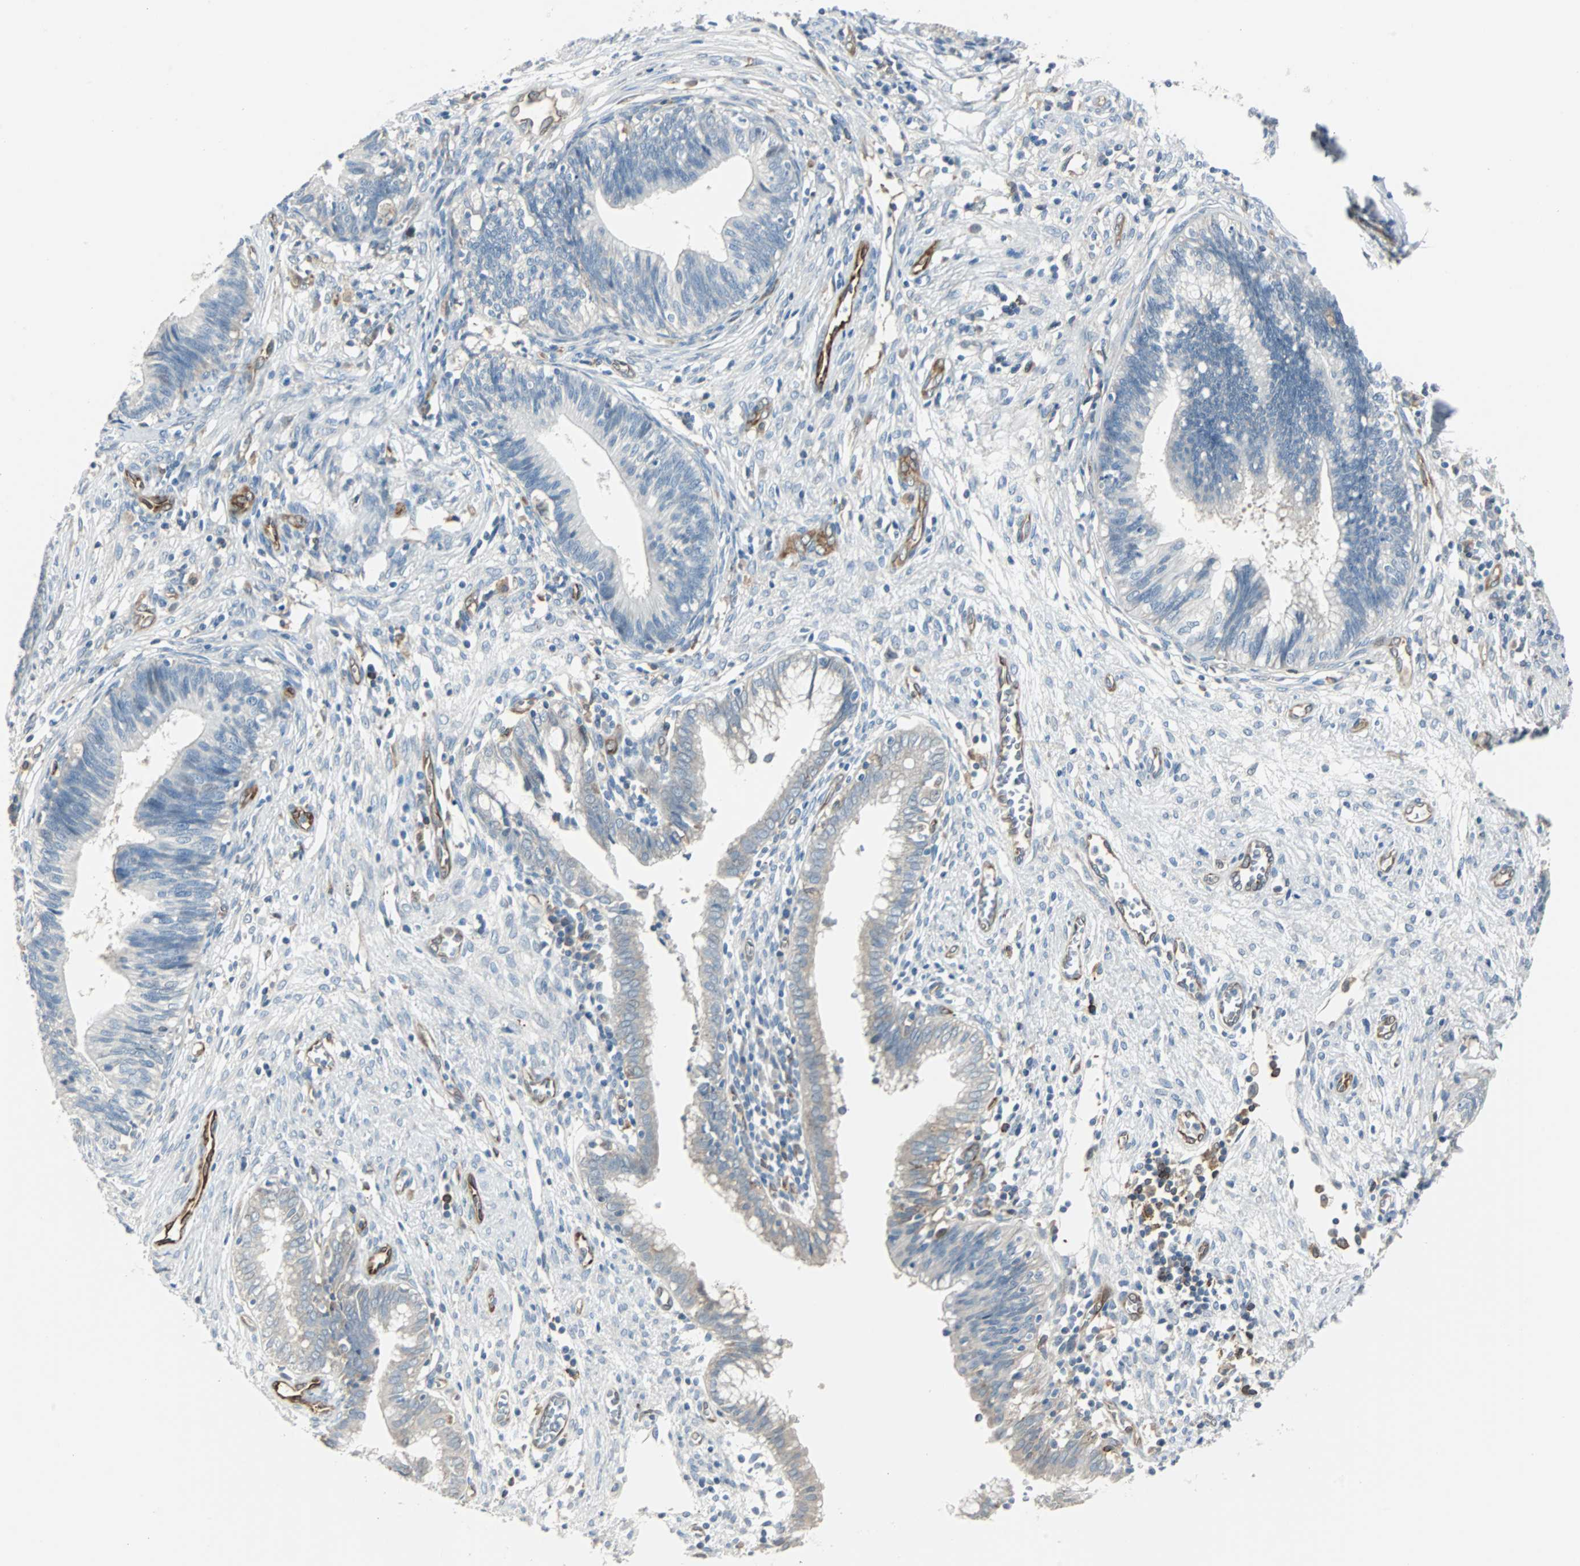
{"staining": {"intensity": "weak", "quantity": "25%-75%", "location": "cytoplasmic/membranous"}, "tissue": "cervical cancer", "cell_type": "Tumor cells", "image_type": "cancer", "snomed": [{"axis": "morphology", "description": "Adenocarcinoma, NOS"}, {"axis": "topography", "description": "Cervix"}], "caption": "This image shows adenocarcinoma (cervical) stained with immunohistochemistry (IHC) to label a protein in brown. The cytoplasmic/membranous of tumor cells show weak positivity for the protein. Nuclei are counter-stained blue.", "gene": "SWAP70", "patient": {"sex": "female", "age": 44}}